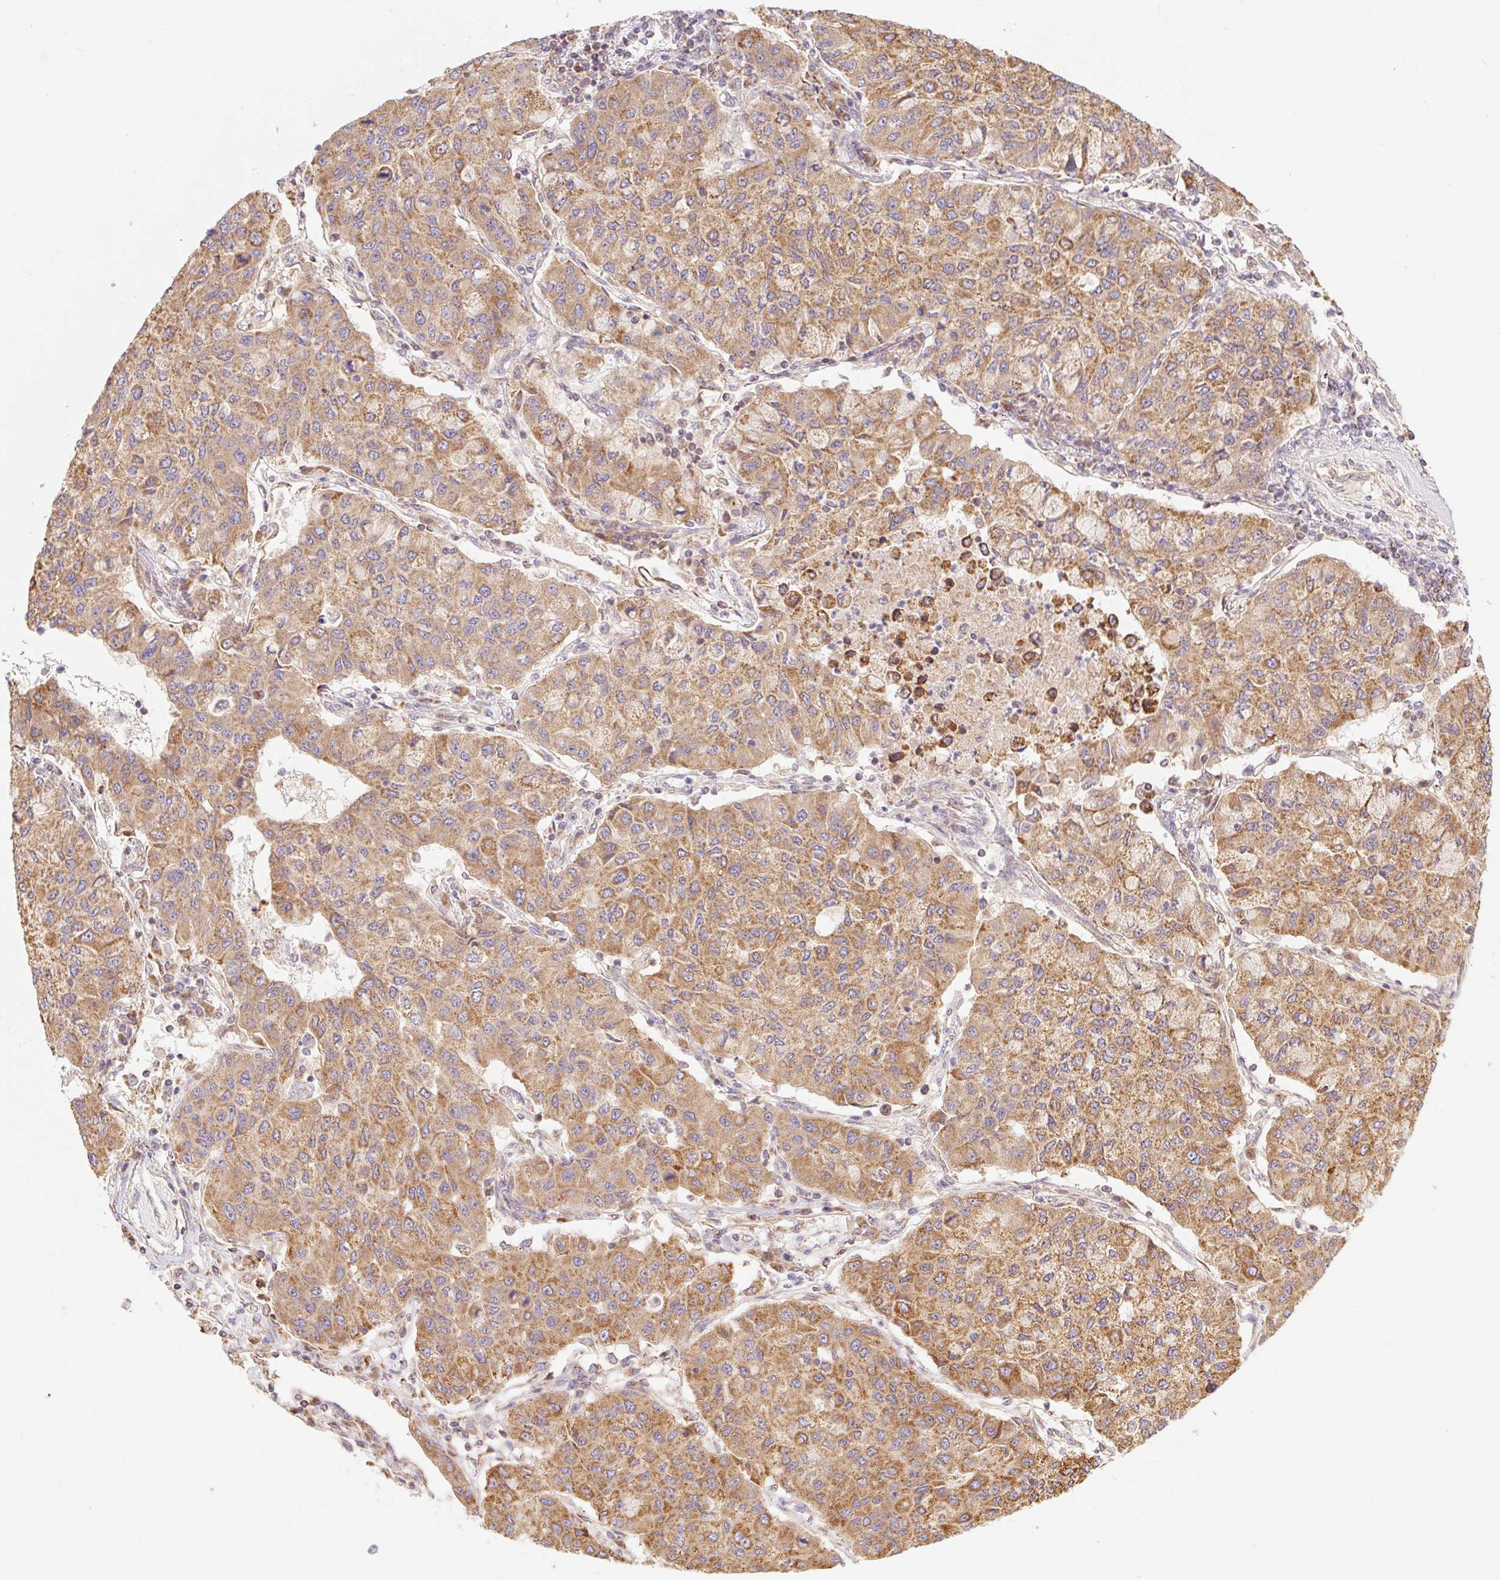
{"staining": {"intensity": "moderate", "quantity": ">75%", "location": "cytoplasmic/membranous"}, "tissue": "lung cancer", "cell_type": "Tumor cells", "image_type": "cancer", "snomed": [{"axis": "morphology", "description": "Squamous cell carcinoma, NOS"}, {"axis": "topography", "description": "Lung"}], "caption": "Immunohistochemistry image of human lung cancer stained for a protein (brown), which exhibits medium levels of moderate cytoplasmic/membranous positivity in approximately >75% of tumor cells.", "gene": "GOSR2", "patient": {"sex": "male", "age": 74}}